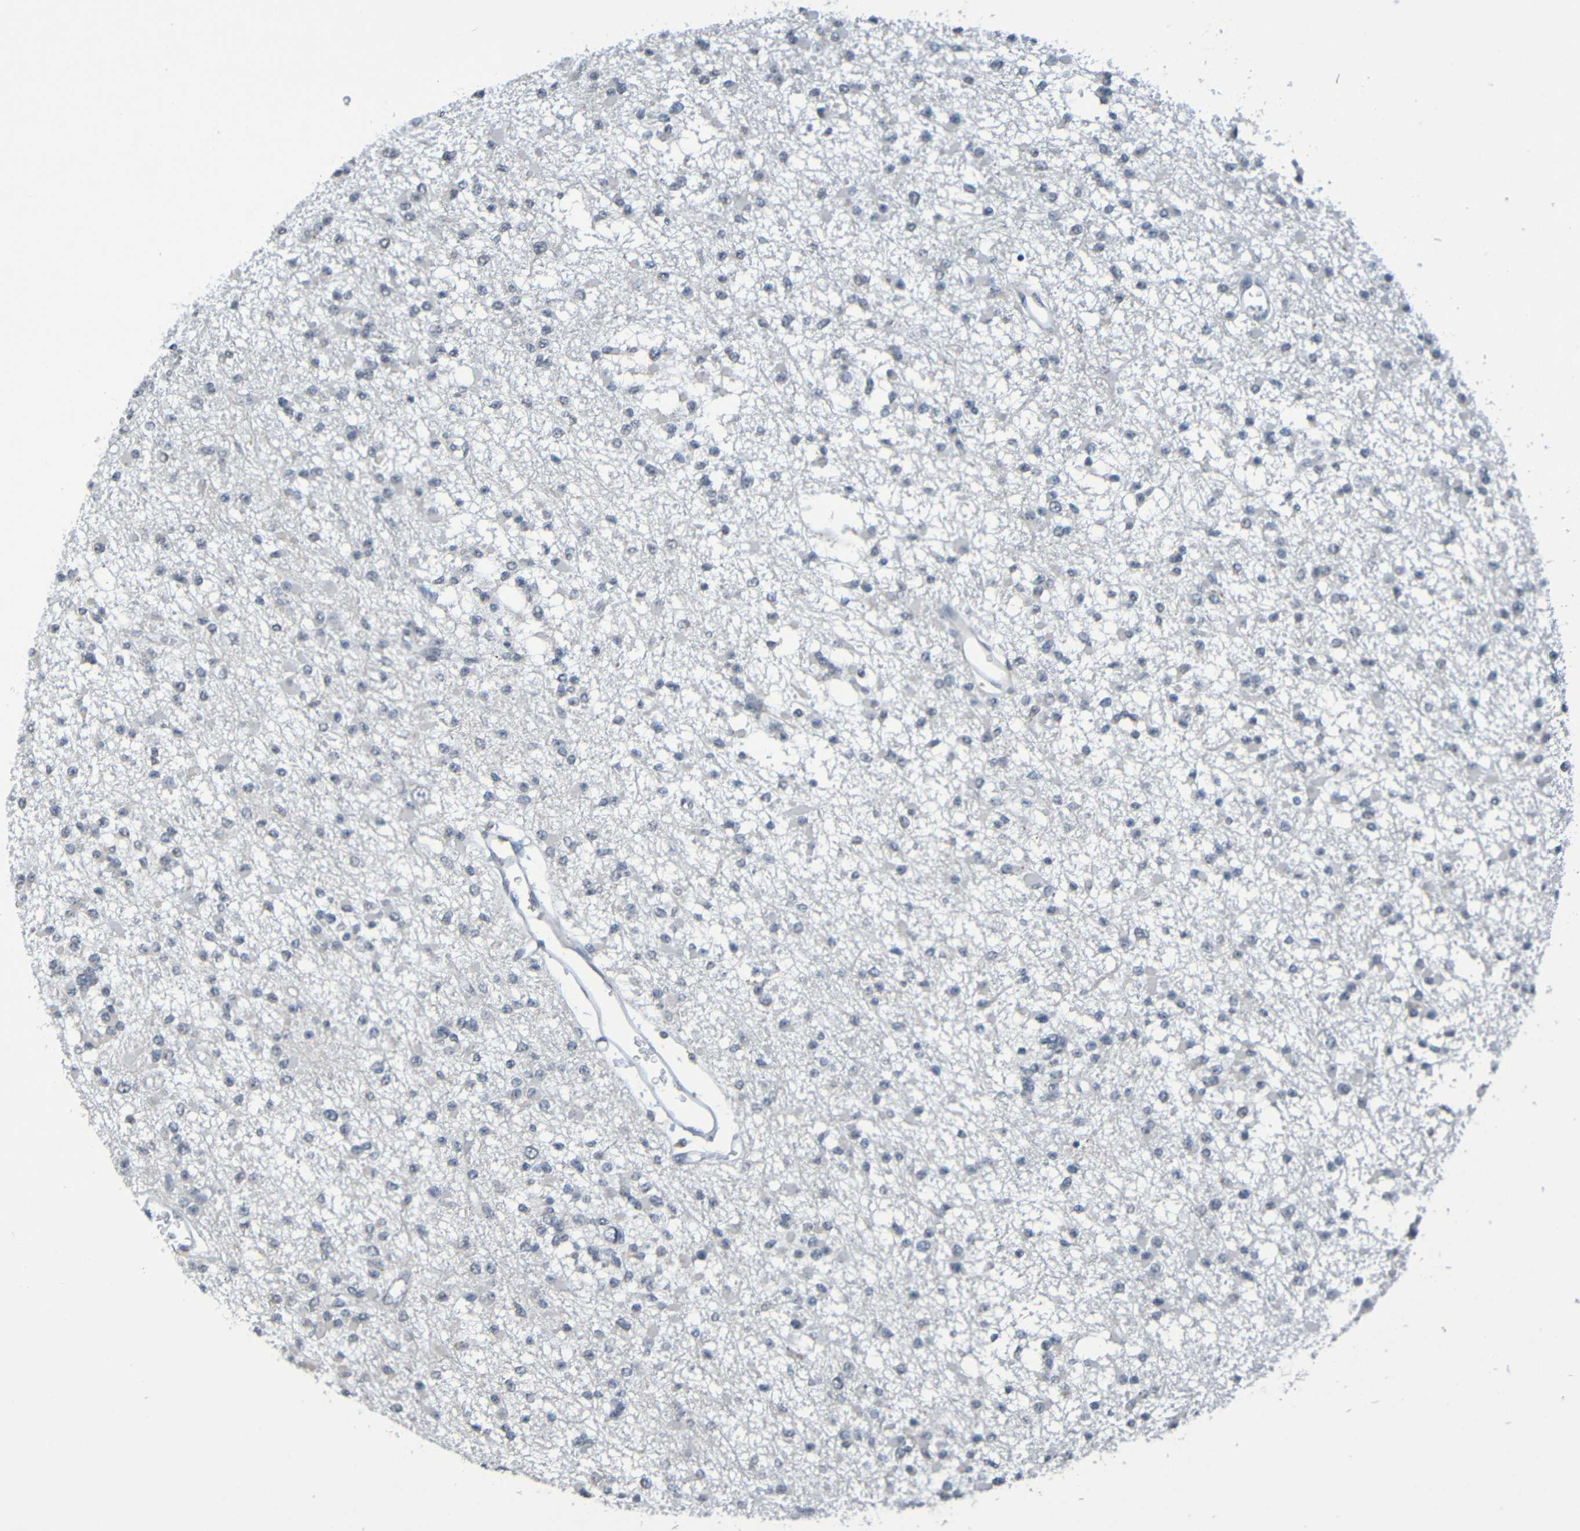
{"staining": {"intensity": "negative", "quantity": "none", "location": "none"}, "tissue": "glioma", "cell_type": "Tumor cells", "image_type": "cancer", "snomed": [{"axis": "morphology", "description": "Glioma, malignant, Low grade"}, {"axis": "topography", "description": "Brain"}], "caption": "Immunohistochemistry (IHC) histopathology image of glioma stained for a protein (brown), which reveals no positivity in tumor cells.", "gene": "C3AR1", "patient": {"sex": "female", "age": 22}}